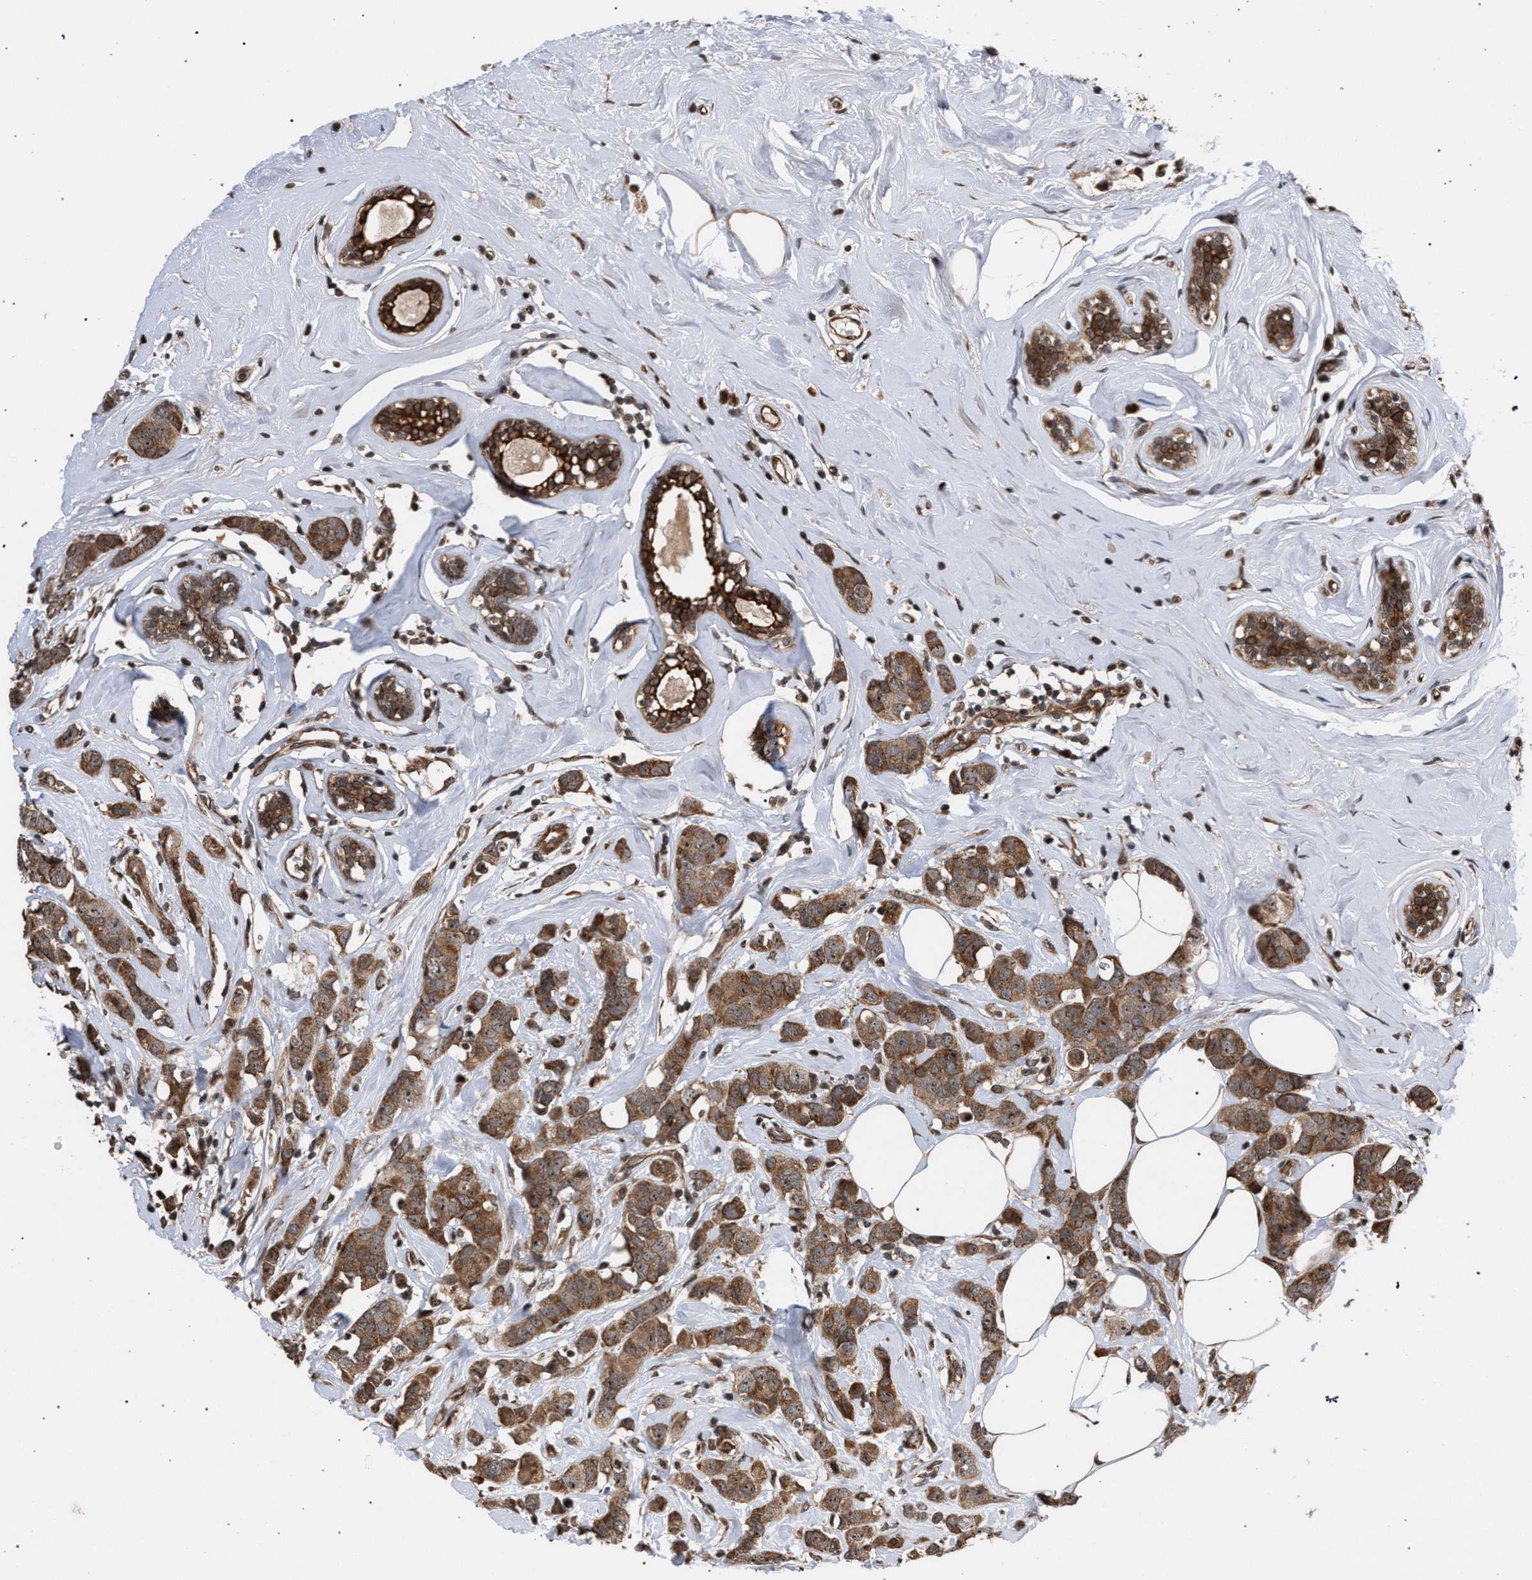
{"staining": {"intensity": "moderate", "quantity": ">75%", "location": "cytoplasmic/membranous"}, "tissue": "breast cancer", "cell_type": "Tumor cells", "image_type": "cancer", "snomed": [{"axis": "morphology", "description": "Normal tissue, NOS"}, {"axis": "morphology", "description": "Duct carcinoma"}, {"axis": "topography", "description": "Breast"}], "caption": "Infiltrating ductal carcinoma (breast) stained with a protein marker shows moderate staining in tumor cells.", "gene": "IRAK4", "patient": {"sex": "female", "age": 50}}